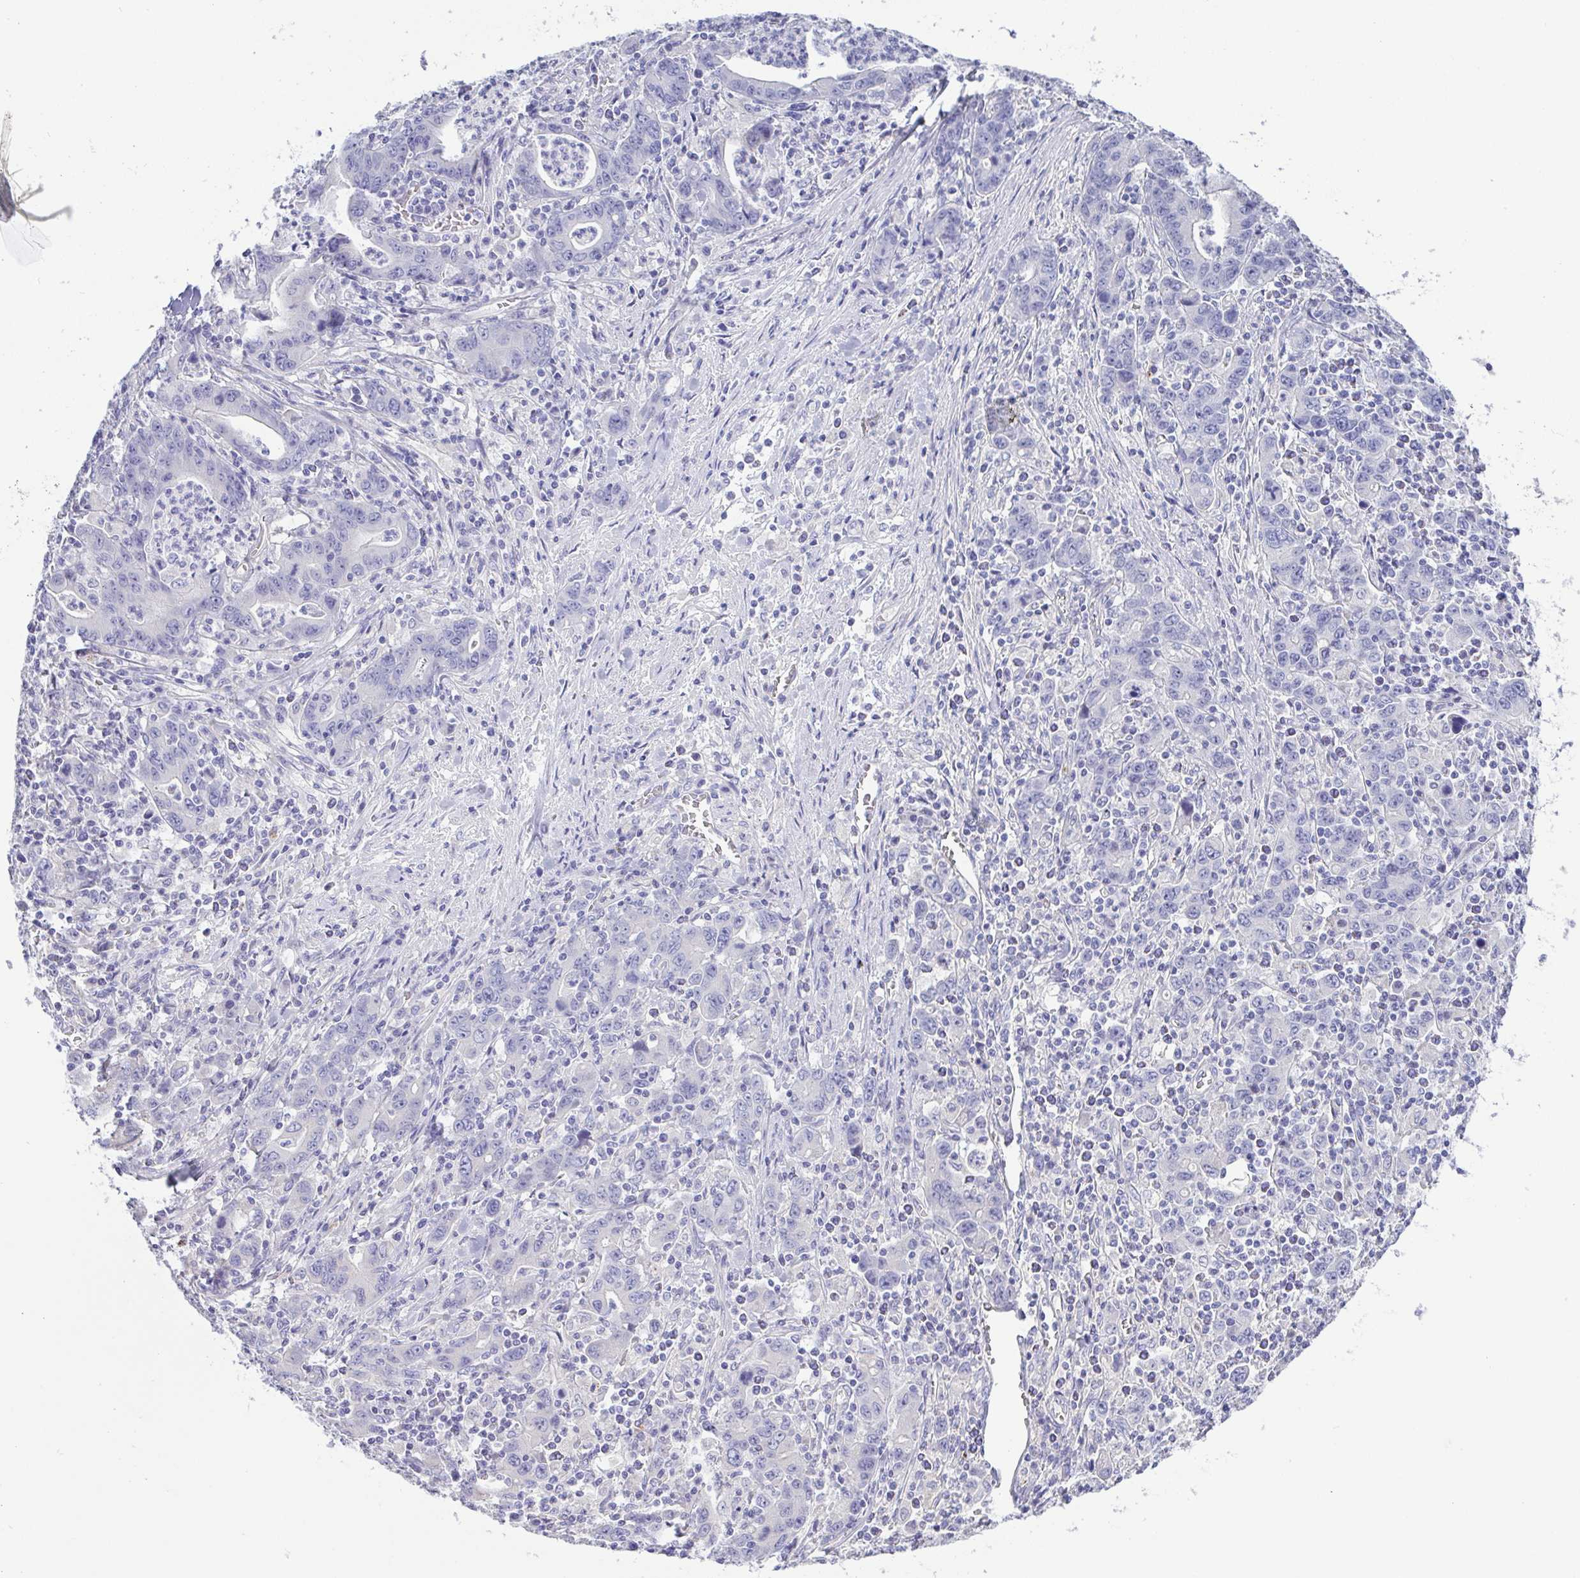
{"staining": {"intensity": "negative", "quantity": "none", "location": "none"}, "tissue": "stomach cancer", "cell_type": "Tumor cells", "image_type": "cancer", "snomed": [{"axis": "morphology", "description": "Adenocarcinoma, NOS"}, {"axis": "topography", "description": "Stomach, upper"}], "caption": "Stomach cancer (adenocarcinoma) was stained to show a protein in brown. There is no significant expression in tumor cells. The staining is performed using DAB (3,3'-diaminobenzidine) brown chromogen with nuclei counter-stained in using hematoxylin.", "gene": "PKDREJ", "patient": {"sex": "male", "age": 69}}